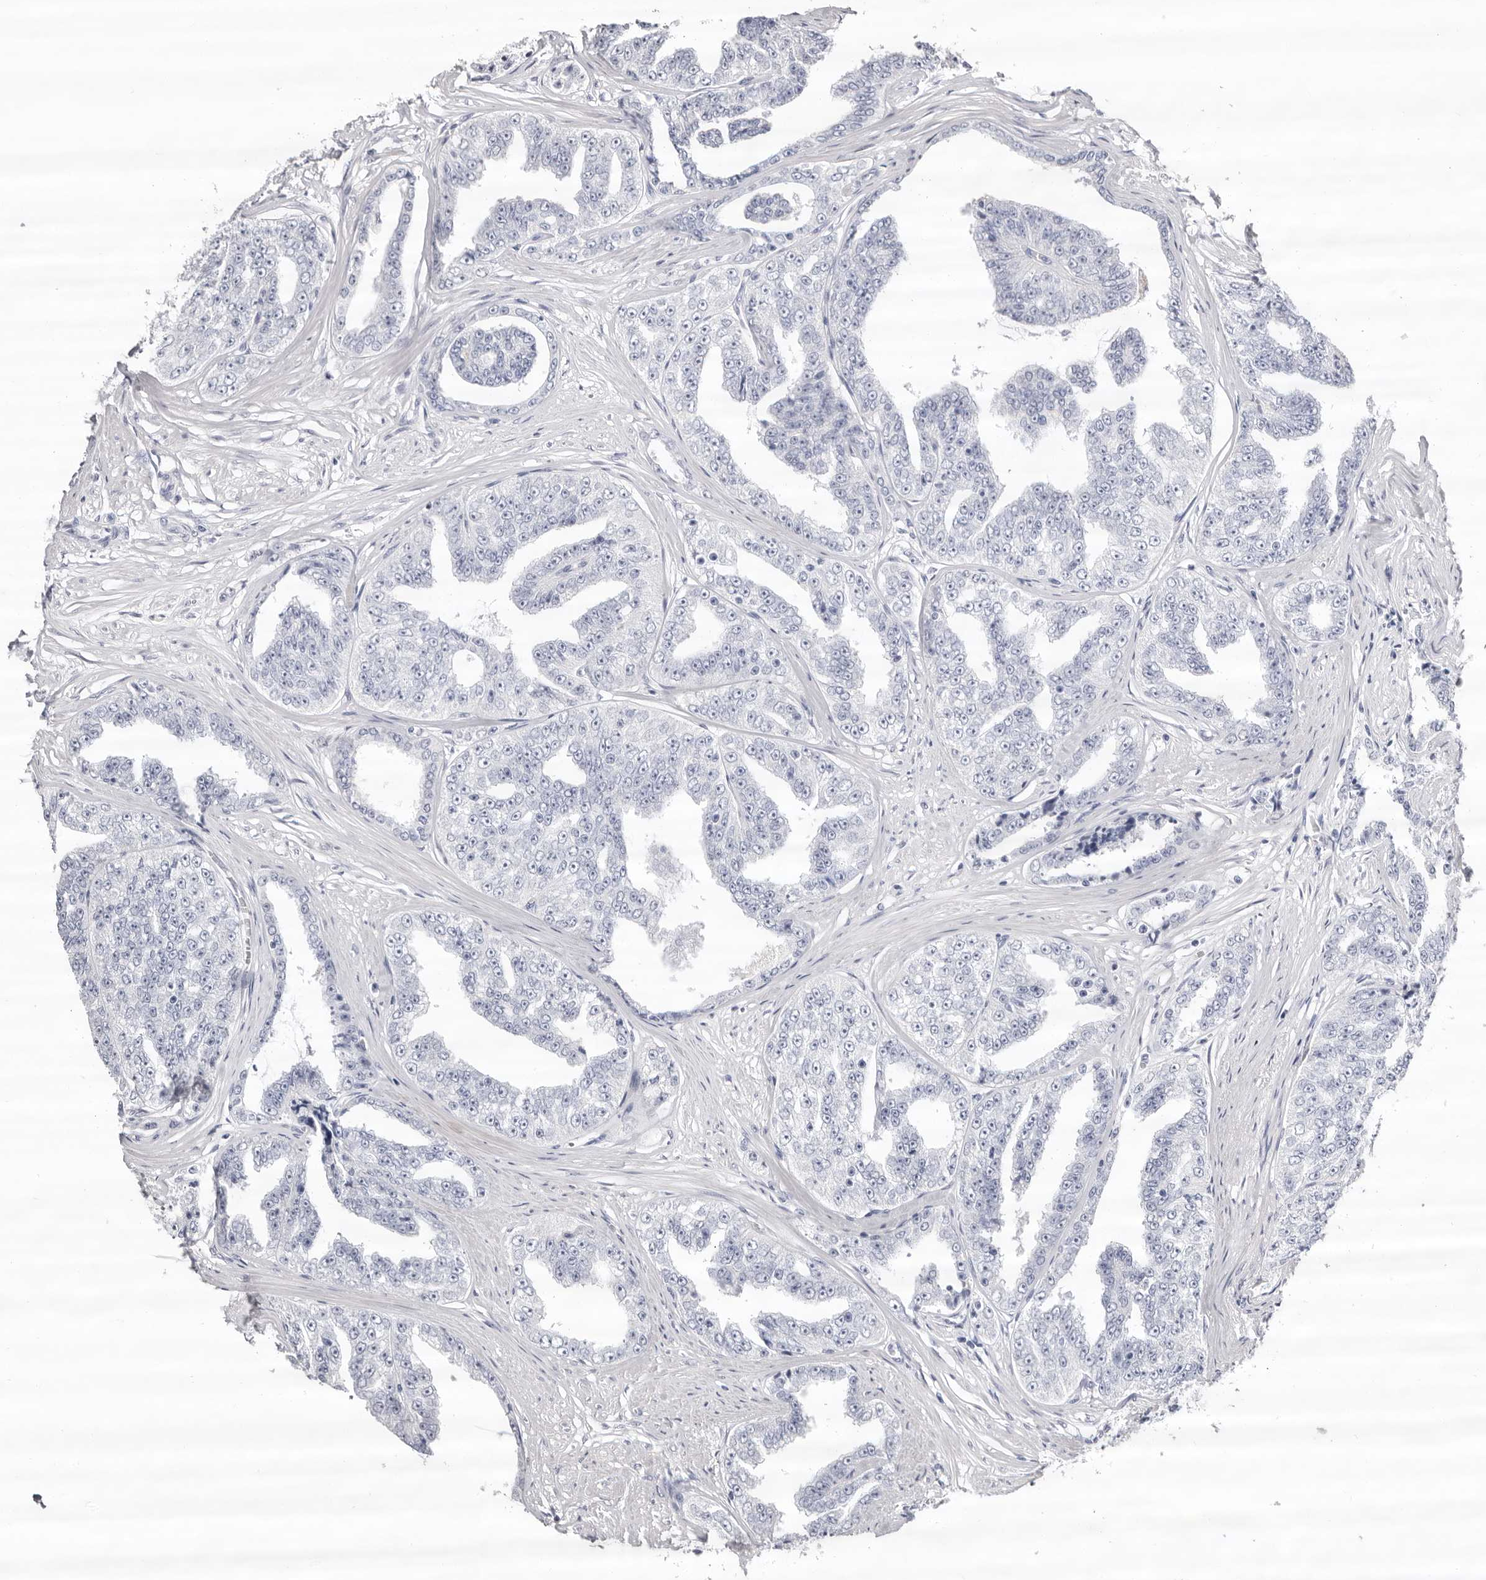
{"staining": {"intensity": "negative", "quantity": "none", "location": "none"}, "tissue": "prostate cancer", "cell_type": "Tumor cells", "image_type": "cancer", "snomed": [{"axis": "morphology", "description": "Adenocarcinoma, High grade"}, {"axis": "topography", "description": "Prostate"}], "caption": "Tumor cells are negative for brown protein staining in prostate cancer (adenocarcinoma (high-grade)). (Immunohistochemistry, brightfield microscopy, high magnification).", "gene": "LPO", "patient": {"sex": "male", "age": 71}}